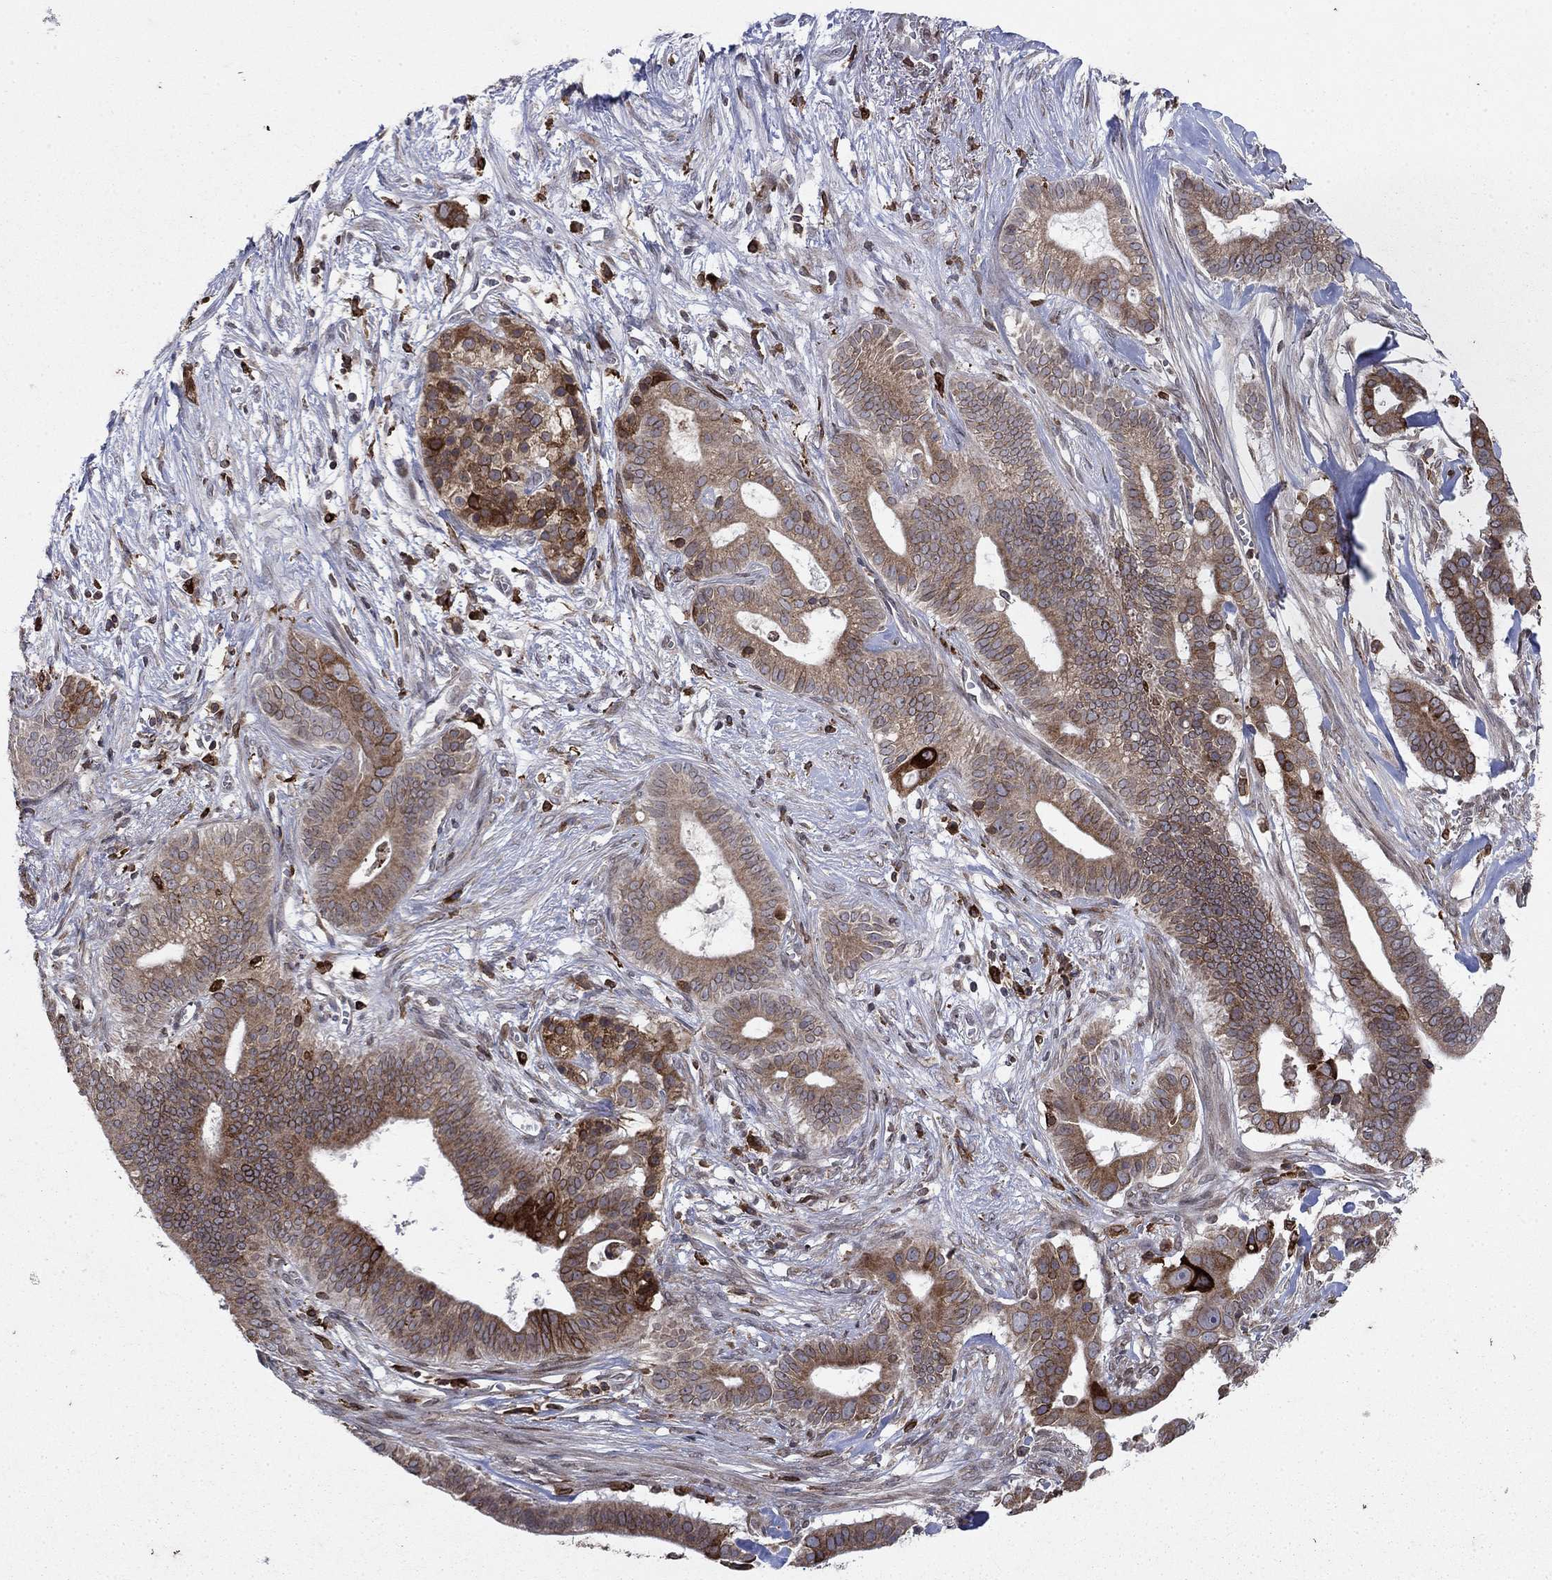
{"staining": {"intensity": "strong", "quantity": "<25%", "location": "cytoplasmic/membranous"}, "tissue": "pancreatic cancer", "cell_type": "Tumor cells", "image_type": "cancer", "snomed": [{"axis": "morphology", "description": "Adenocarcinoma, NOS"}, {"axis": "topography", "description": "Pancreas"}], "caption": "Protein staining of adenocarcinoma (pancreatic) tissue exhibits strong cytoplasmic/membranous positivity in approximately <25% of tumor cells.", "gene": "DHRS7", "patient": {"sex": "male", "age": 61}}